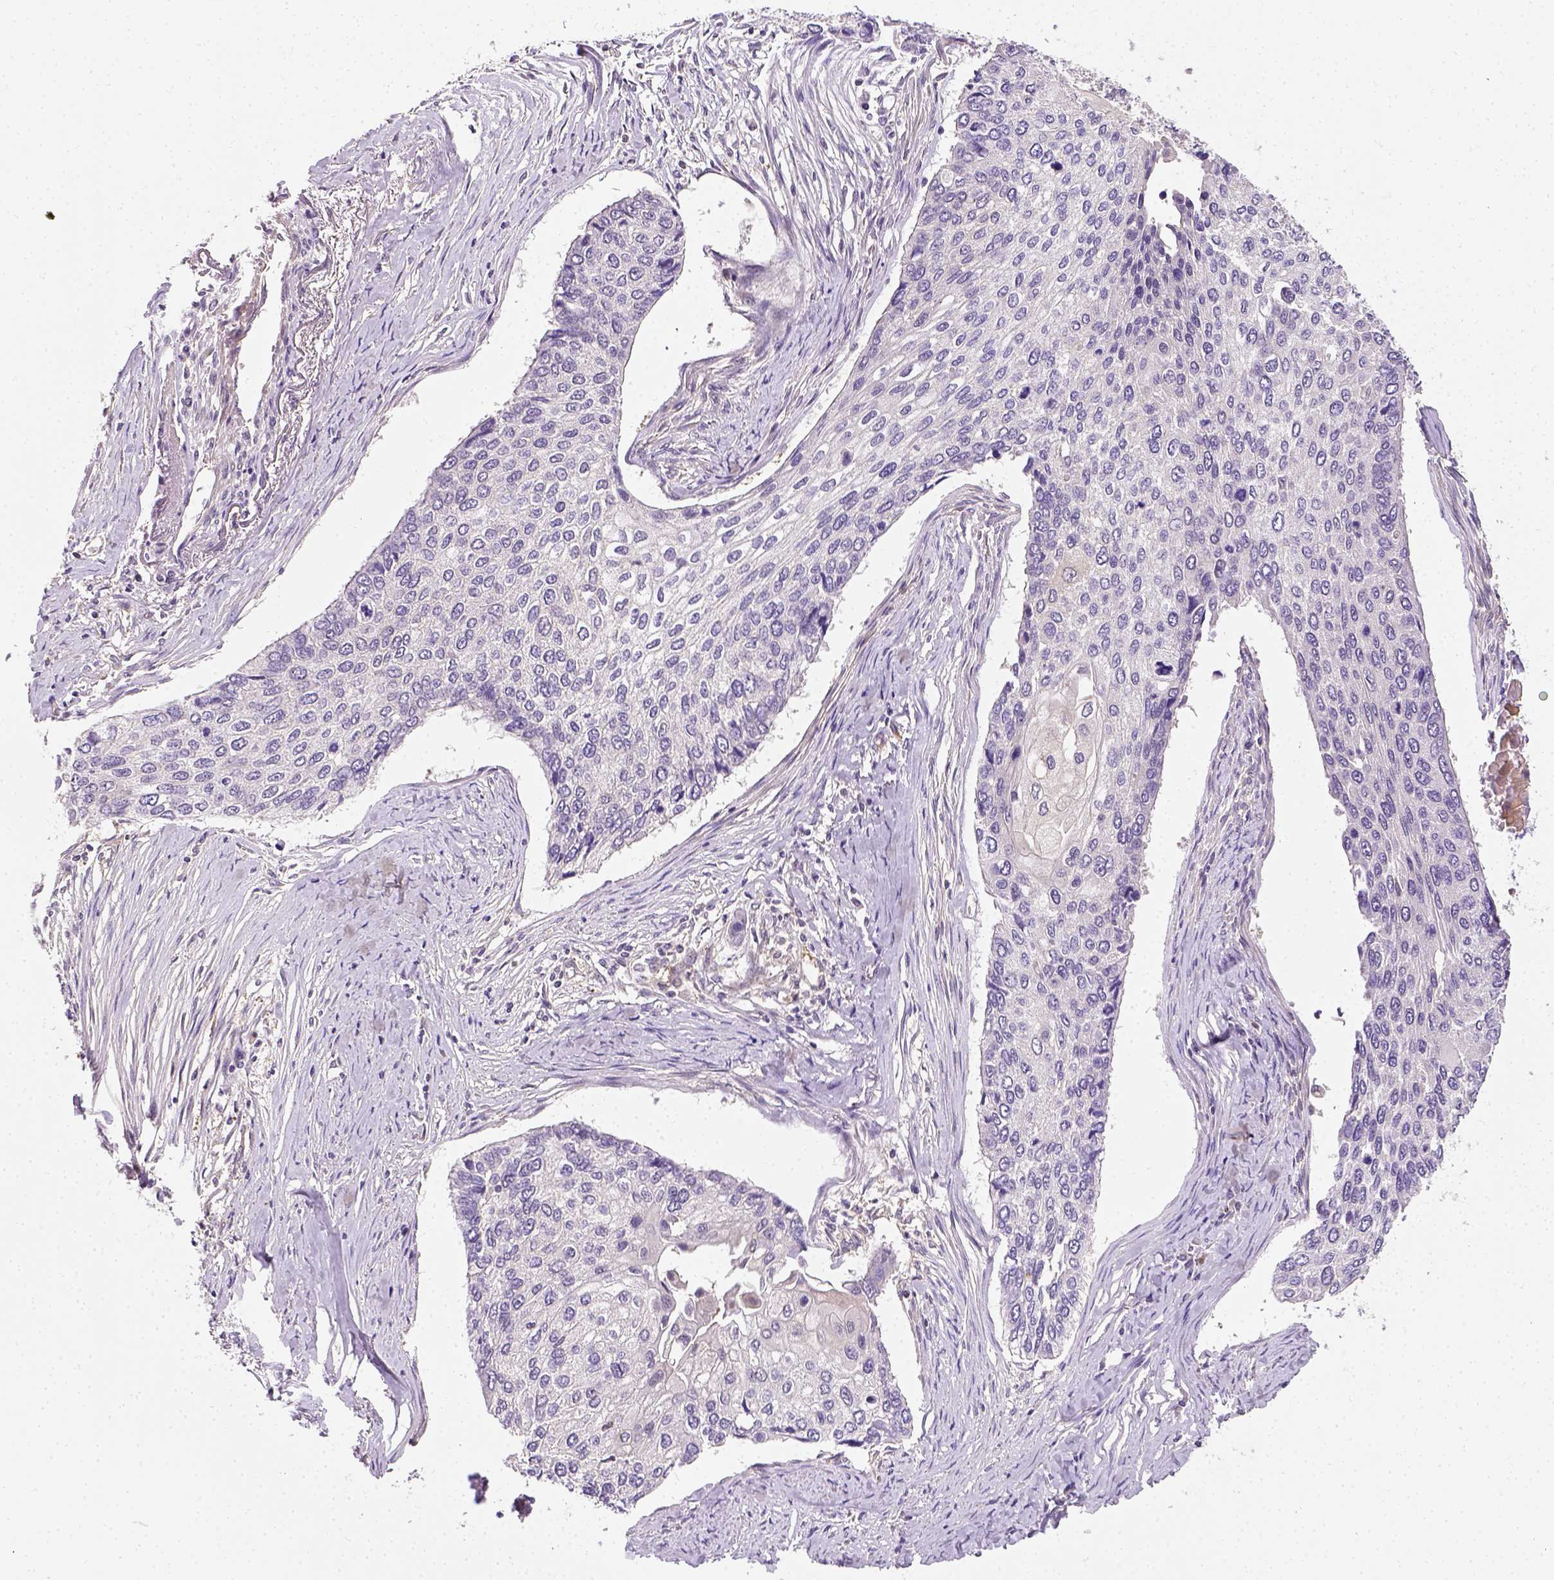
{"staining": {"intensity": "negative", "quantity": "none", "location": "none"}, "tissue": "lung cancer", "cell_type": "Tumor cells", "image_type": "cancer", "snomed": [{"axis": "morphology", "description": "Squamous cell carcinoma, NOS"}, {"axis": "morphology", "description": "Squamous cell carcinoma, metastatic, NOS"}, {"axis": "topography", "description": "Lung"}], "caption": "A high-resolution image shows immunohistochemistry staining of lung cancer, which exhibits no significant staining in tumor cells.", "gene": "MATK", "patient": {"sex": "male", "age": 63}}